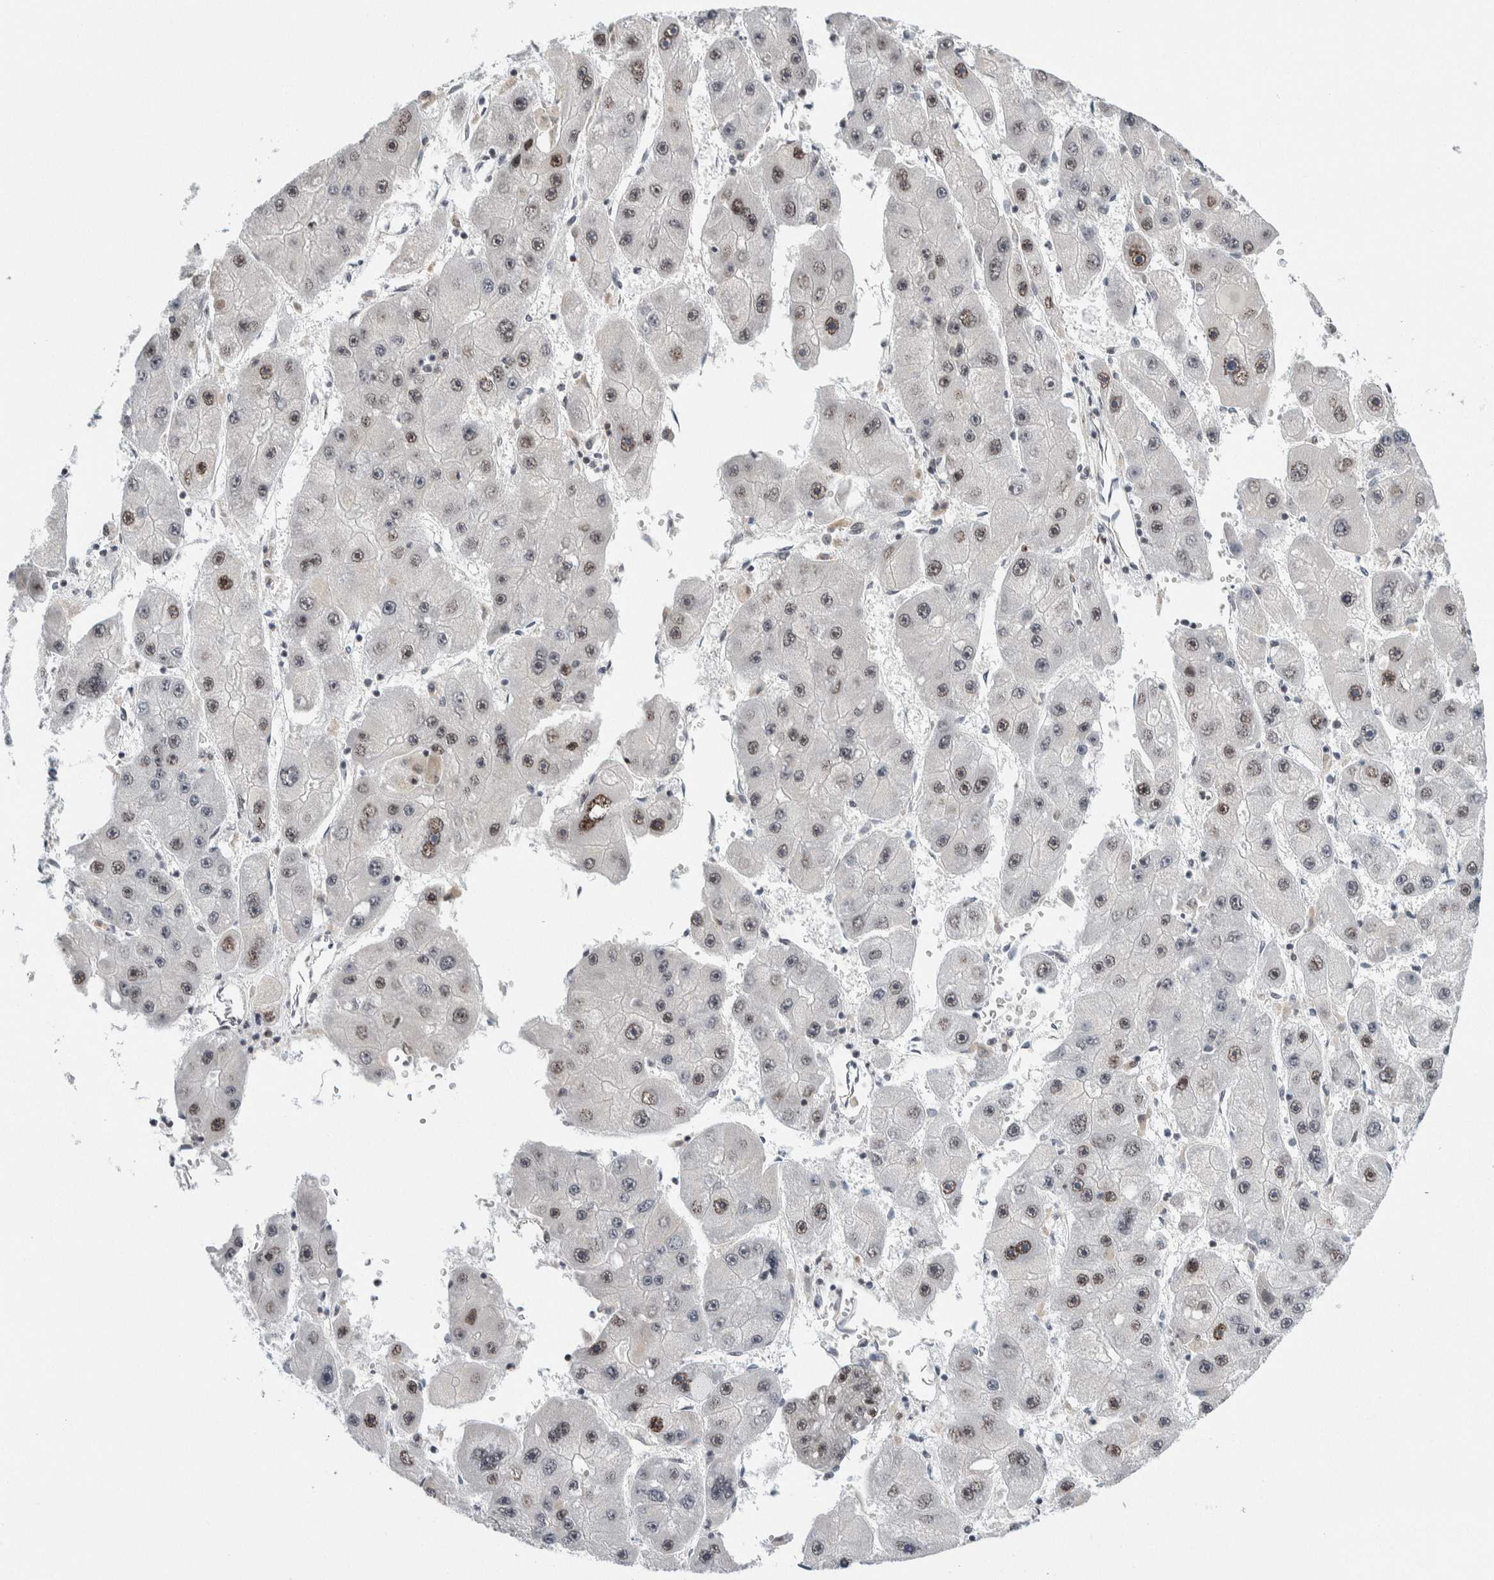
{"staining": {"intensity": "moderate", "quantity": ">75%", "location": "nuclear"}, "tissue": "liver cancer", "cell_type": "Tumor cells", "image_type": "cancer", "snomed": [{"axis": "morphology", "description": "Carcinoma, Hepatocellular, NOS"}, {"axis": "topography", "description": "Liver"}], "caption": "Tumor cells demonstrate moderate nuclear staining in approximately >75% of cells in liver cancer (hepatocellular carcinoma).", "gene": "NEUROD1", "patient": {"sex": "female", "age": 61}}